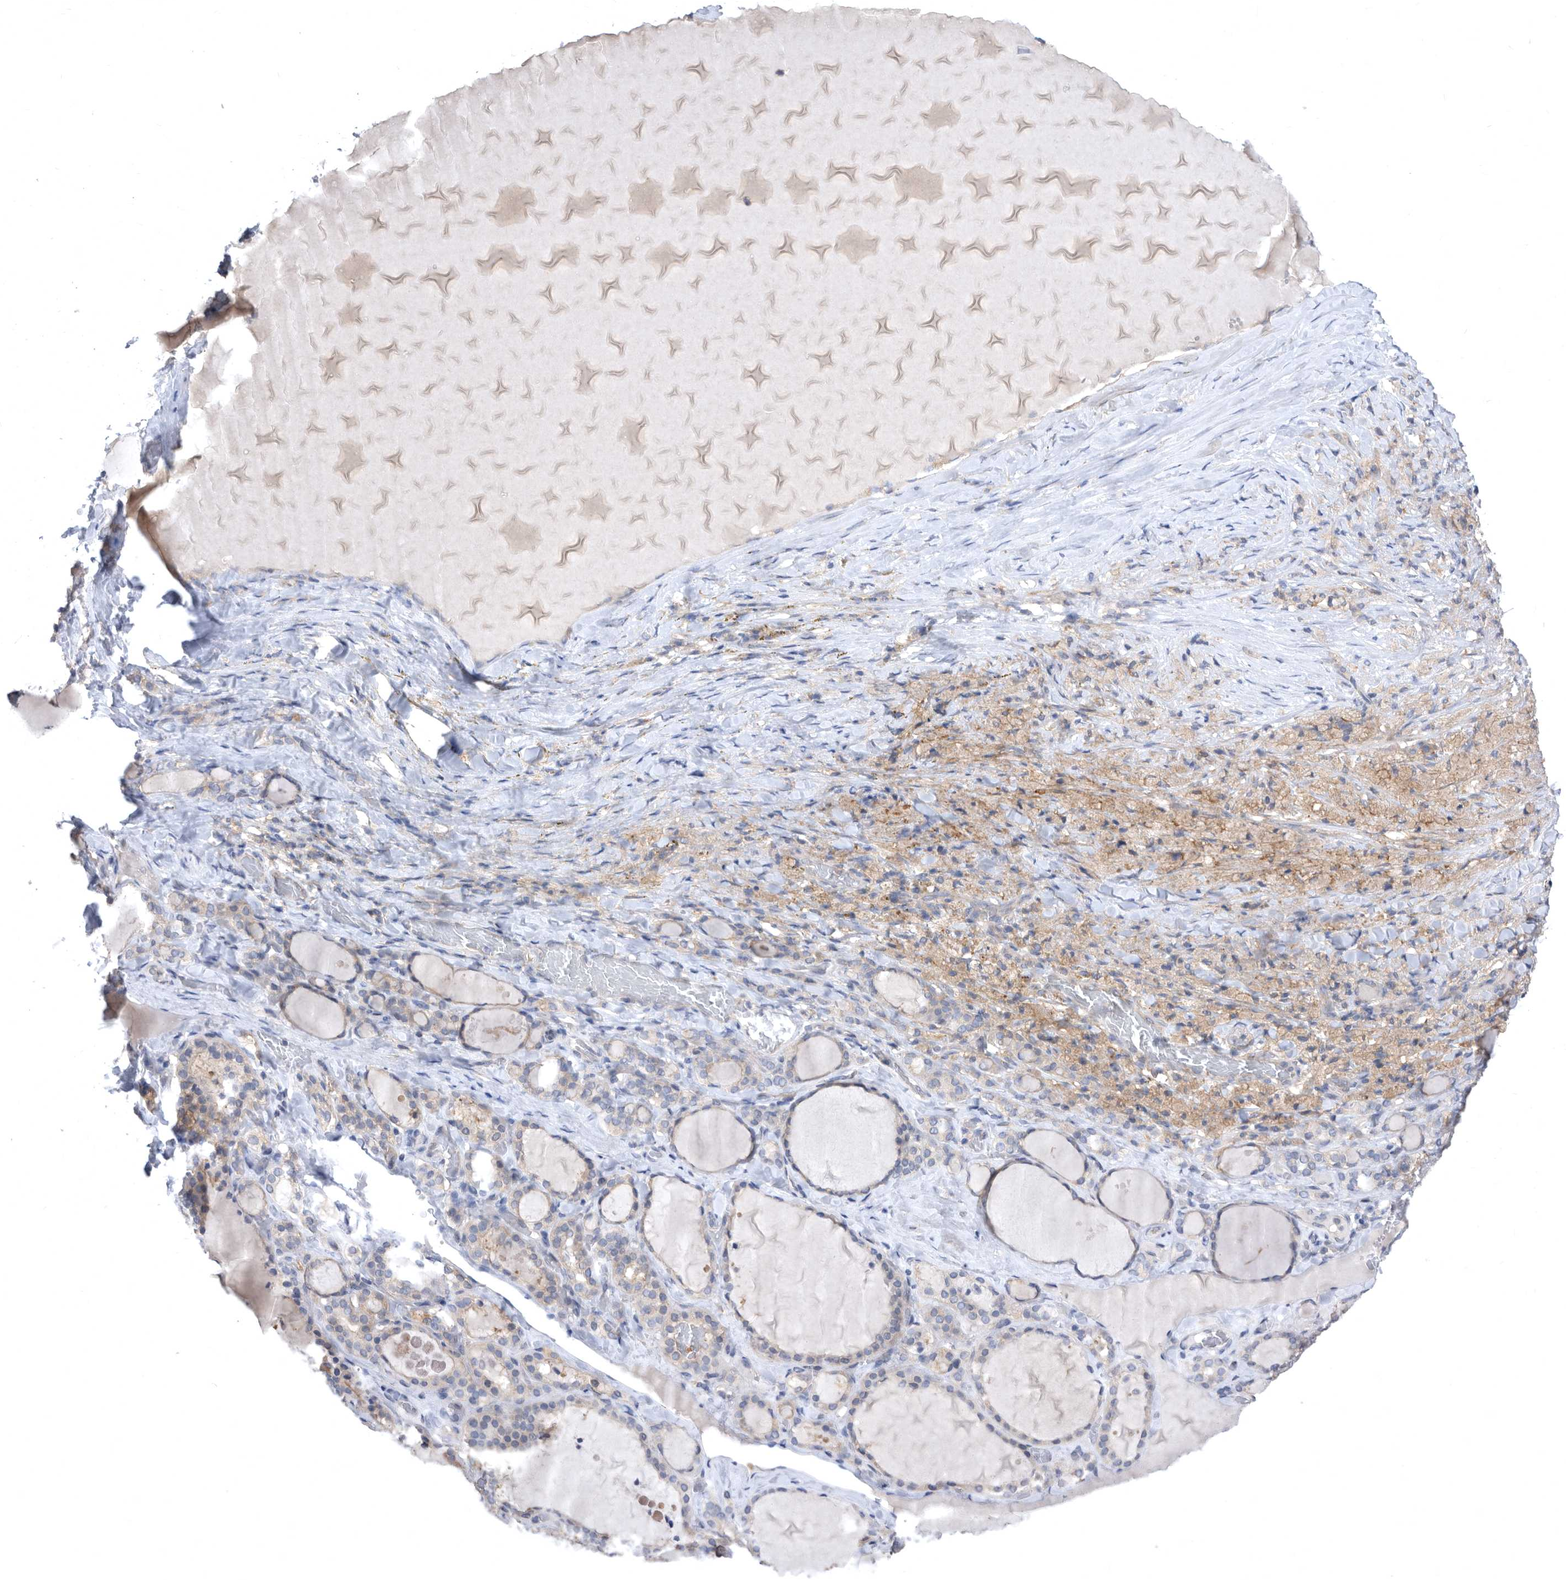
{"staining": {"intensity": "negative", "quantity": "none", "location": "none"}, "tissue": "thyroid gland", "cell_type": "Glandular cells", "image_type": "normal", "snomed": [{"axis": "morphology", "description": "Normal tissue, NOS"}, {"axis": "topography", "description": "Thyroid gland"}], "caption": "Human thyroid gland stained for a protein using immunohistochemistry demonstrates no staining in glandular cells.", "gene": "CCT4", "patient": {"sex": "female", "age": 22}}